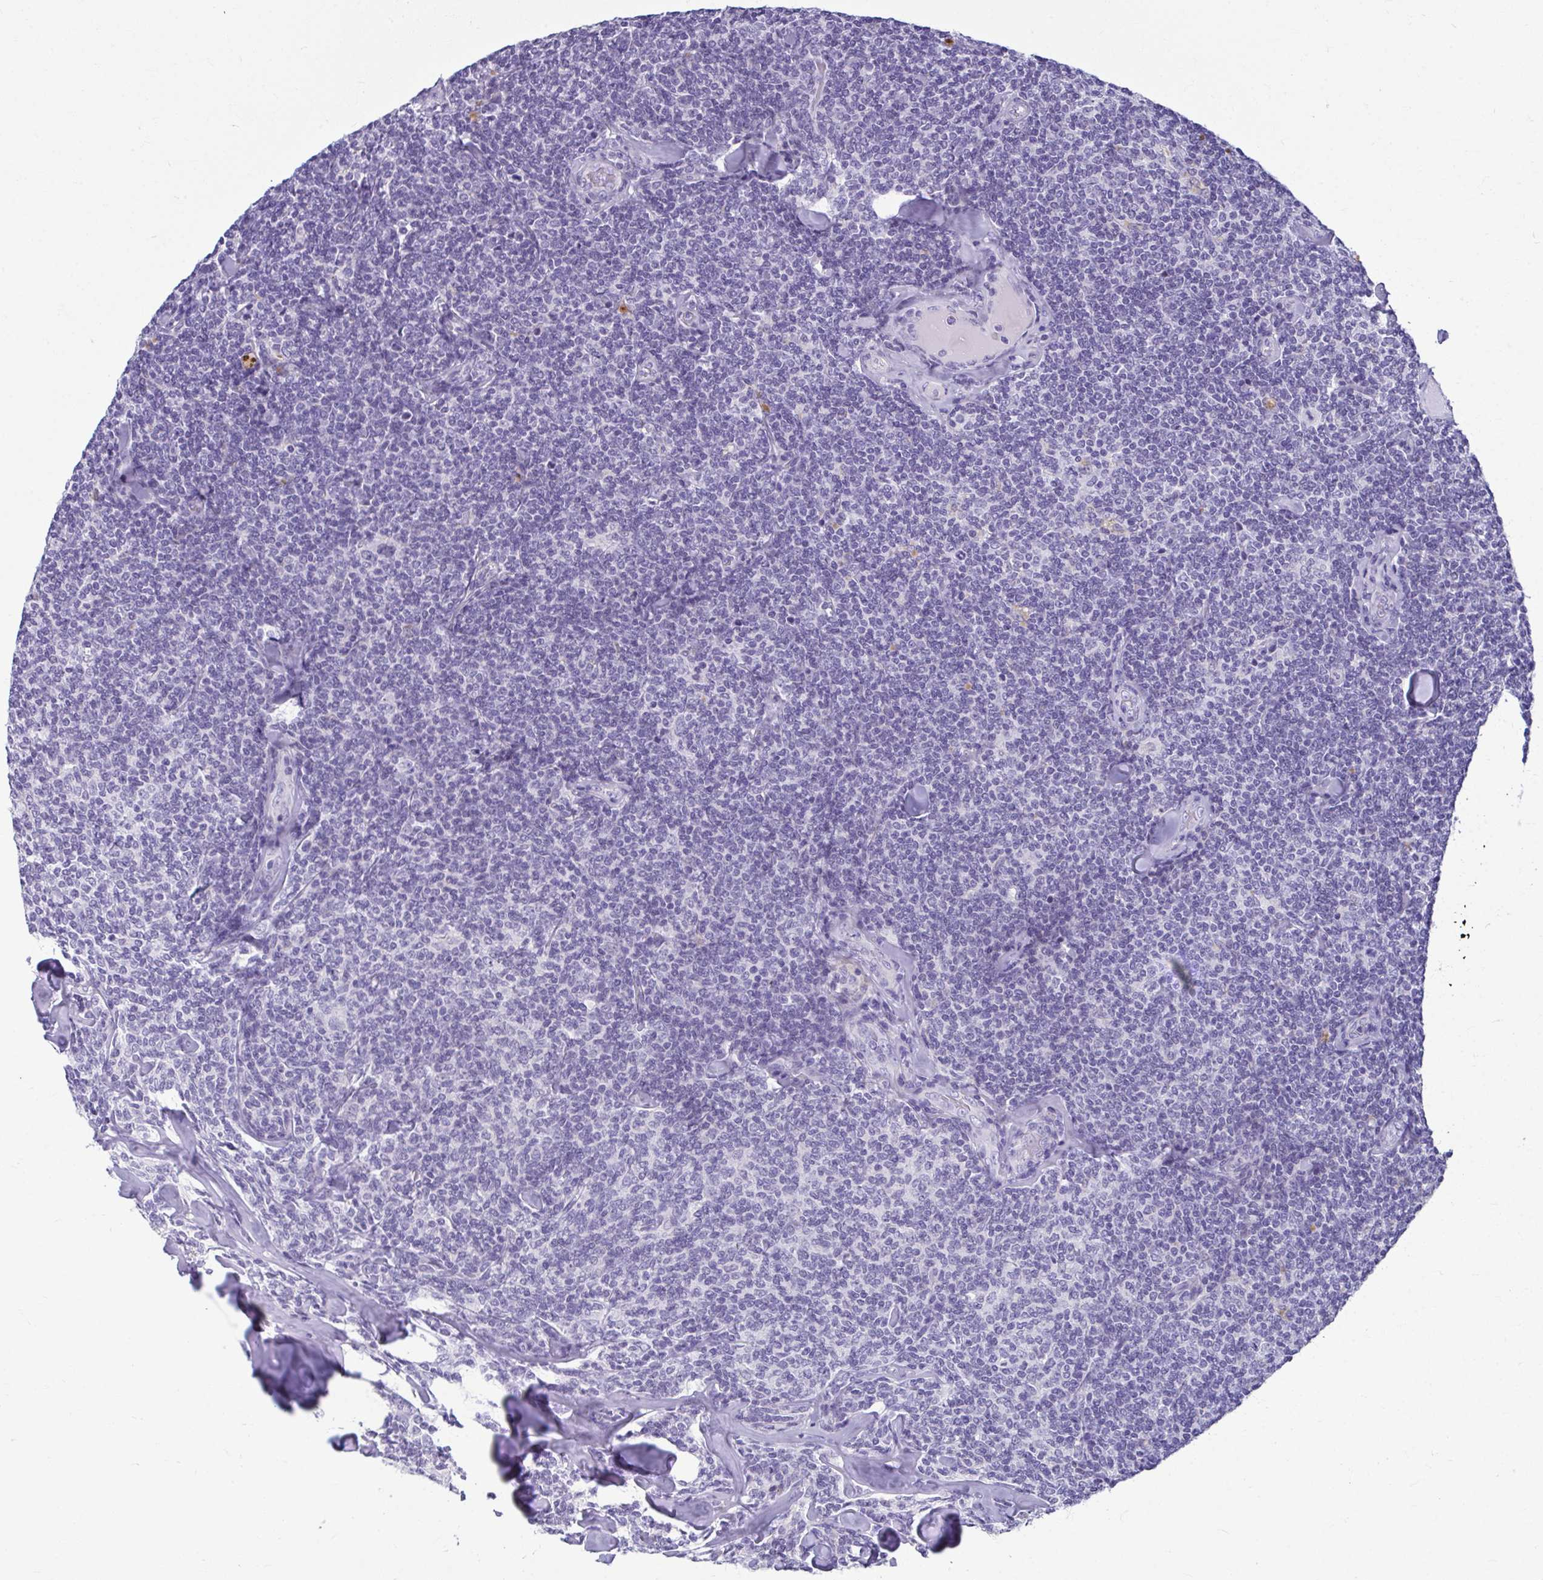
{"staining": {"intensity": "negative", "quantity": "none", "location": "none"}, "tissue": "lymphoma", "cell_type": "Tumor cells", "image_type": "cancer", "snomed": [{"axis": "morphology", "description": "Malignant lymphoma, non-Hodgkin's type, Low grade"}, {"axis": "topography", "description": "Lymph node"}], "caption": "Immunohistochemistry micrograph of human low-grade malignant lymphoma, non-Hodgkin's type stained for a protein (brown), which demonstrates no positivity in tumor cells.", "gene": "SERPINI1", "patient": {"sex": "female", "age": 56}}